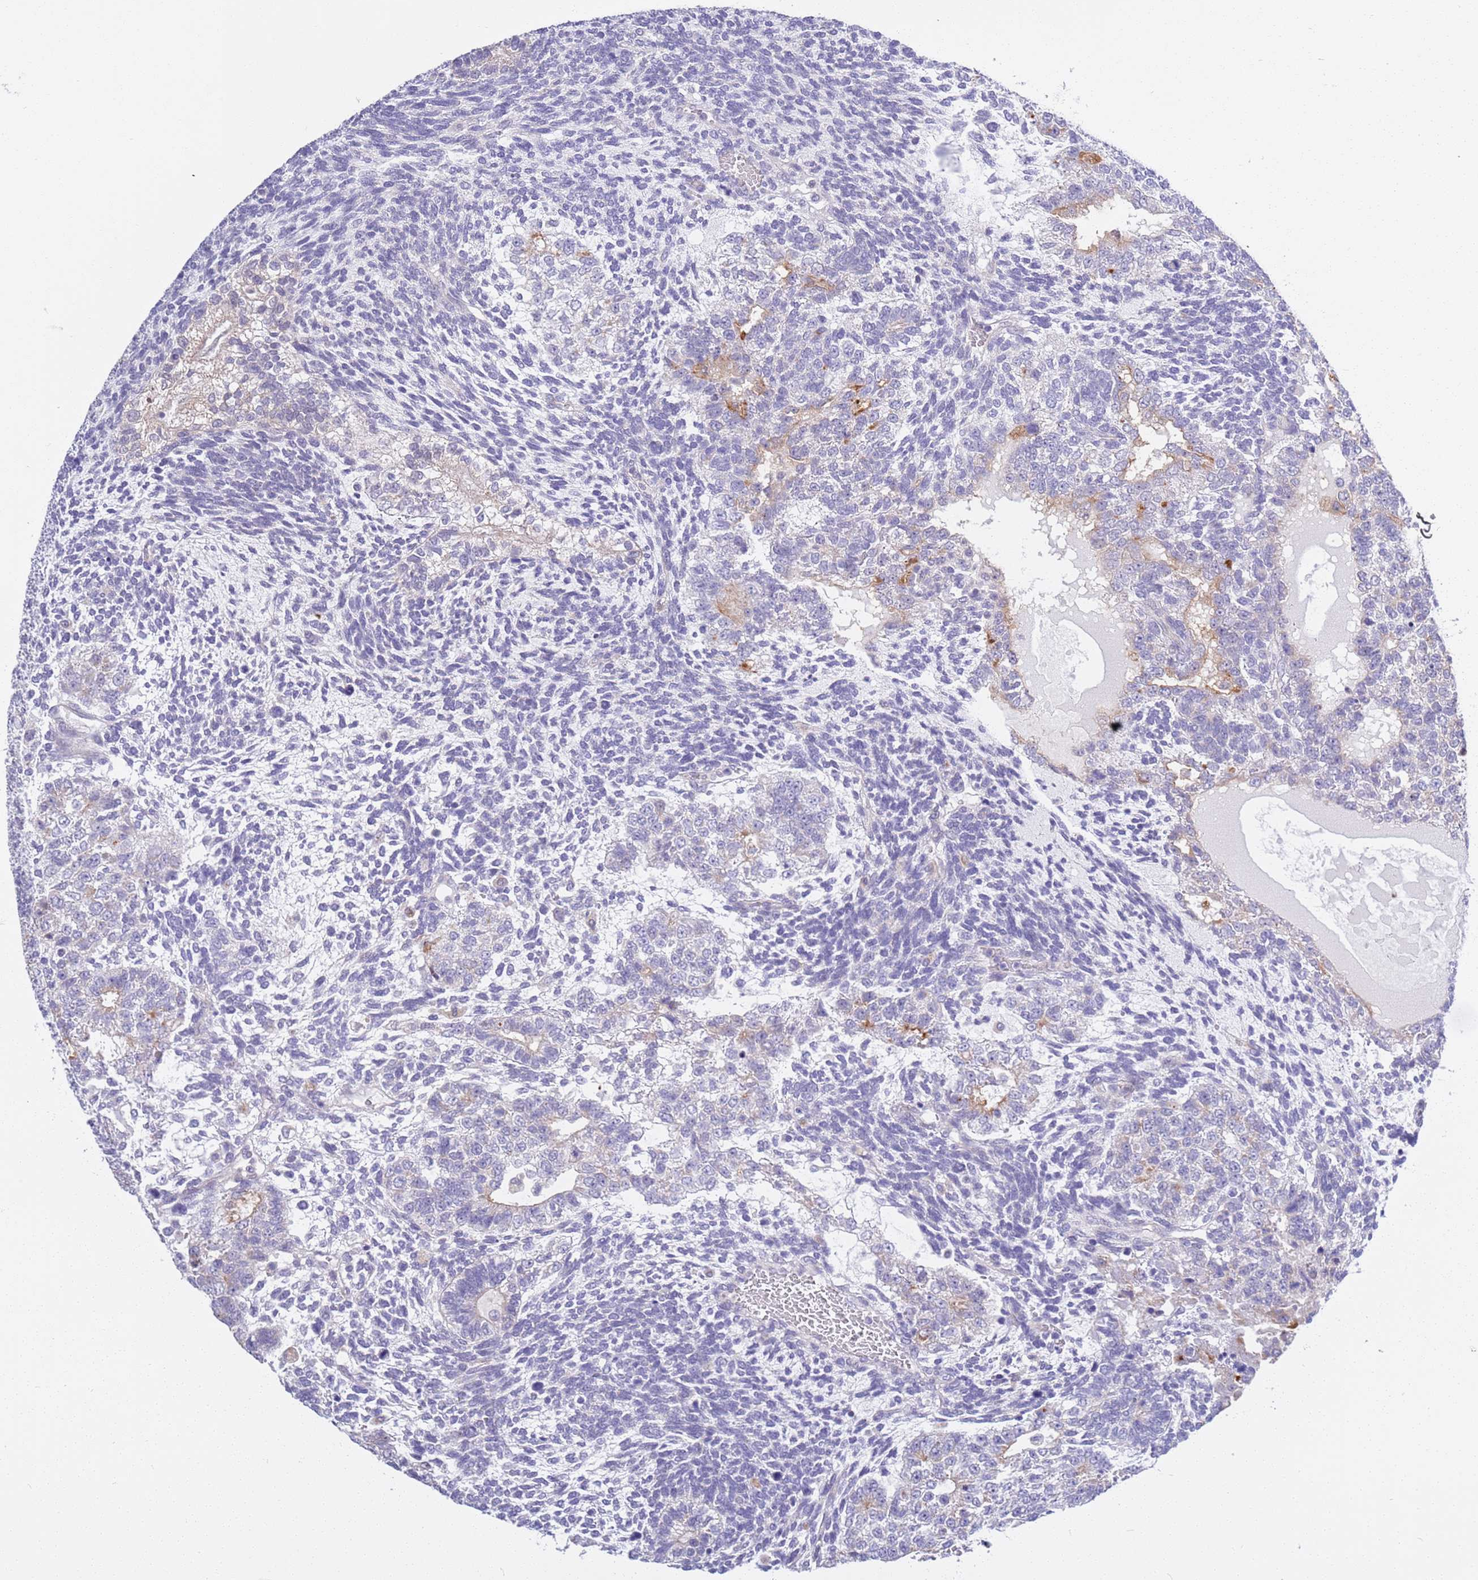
{"staining": {"intensity": "negative", "quantity": "none", "location": "none"}, "tissue": "testis cancer", "cell_type": "Tumor cells", "image_type": "cancer", "snomed": [{"axis": "morphology", "description": "Carcinoma, Embryonal, NOS"}, {"axis": "topography", "description": "Testis"}], "caption": "Immunohistochemistry histopathology image of human testis embryonal carcinoma stained for a protein (brown), which reveals no positivity in tumor cells.", "gene": "BRMS1L", "patient": {"sex": "male", "age": 23}}